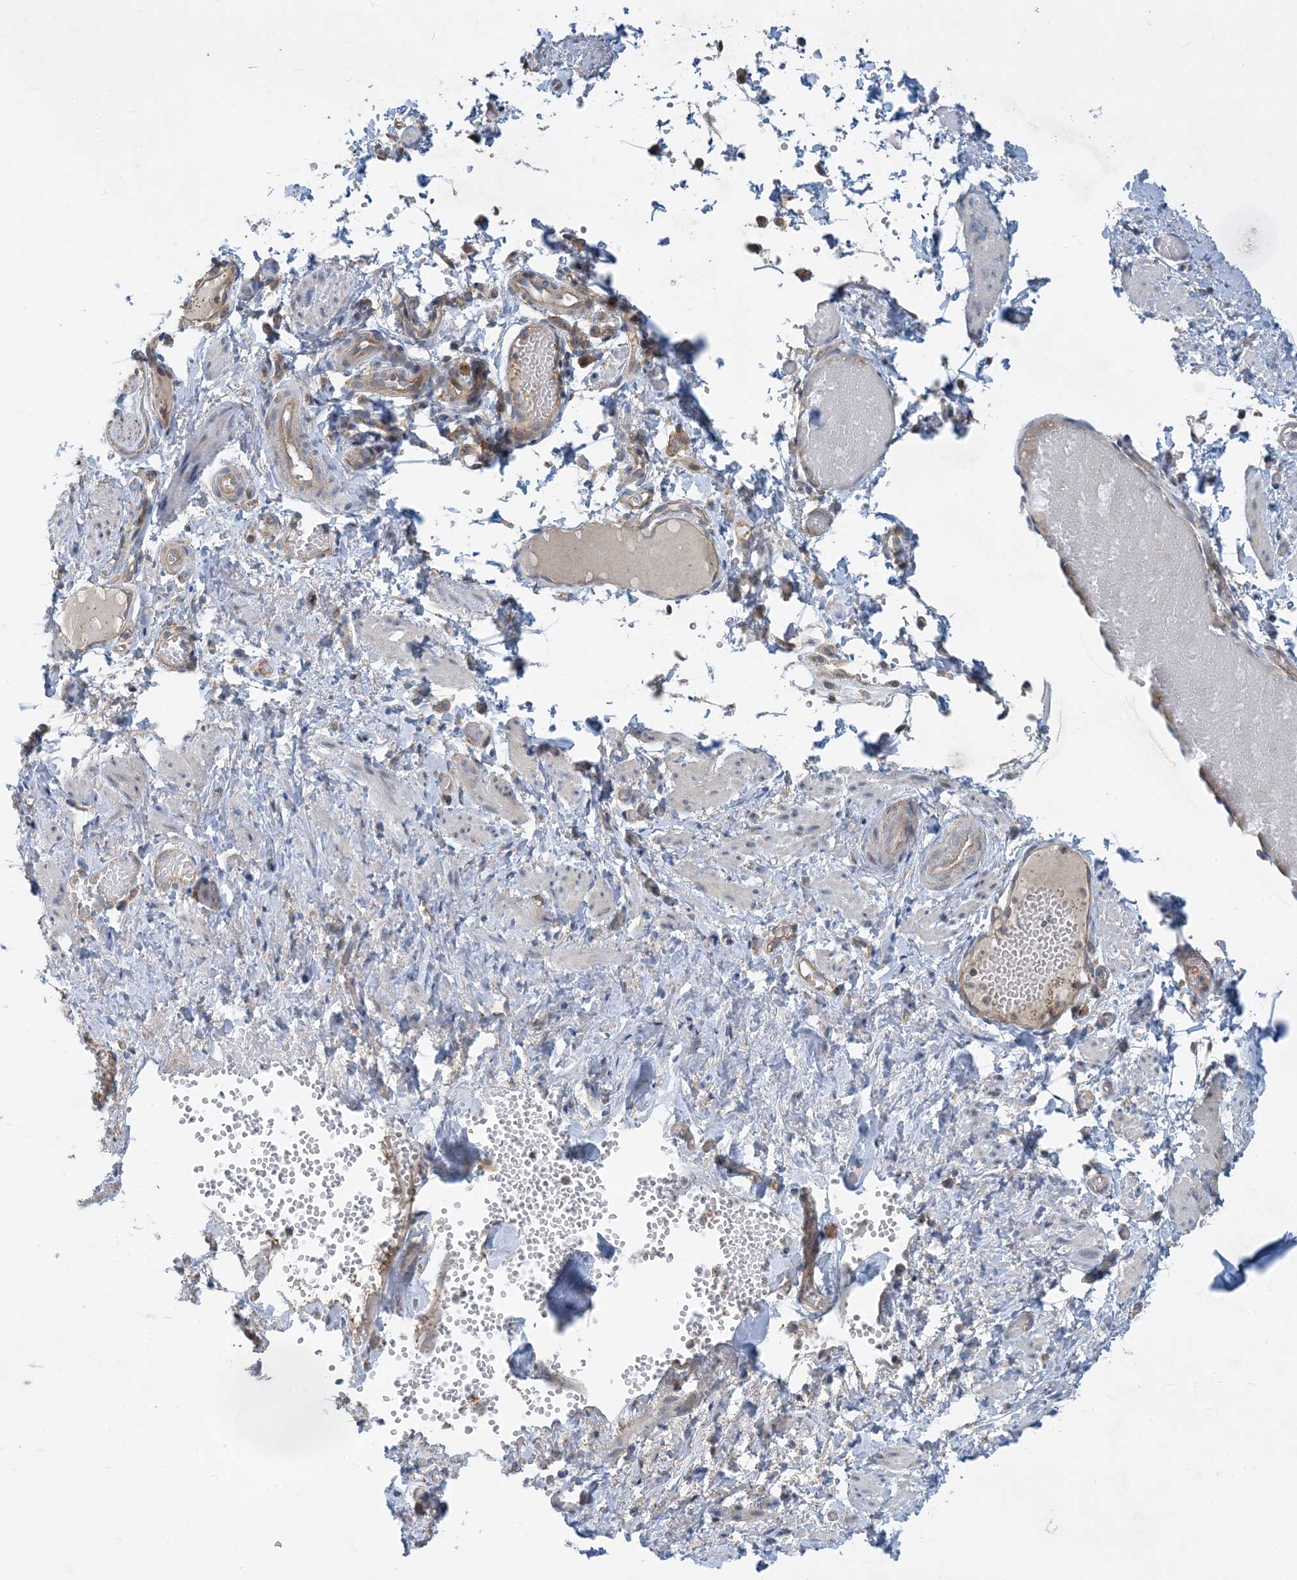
{"staining": {"intensity": "negative", "quantity": "none", "location": "none"}, "tissue": "adipose tissue", "cell_type": "Adipocytes", "image_type": "normal", "snomed": [{"axis": "morphology", "description": "Normal tissue, NOS"}, {"axis": "topography", "description": "Smooth muscle"}, {"axis": "topography", "description": "Peripheral nerve tissue"}], "caption": "Photomicrograph shows no significant protein expression in adipocytes of benign adipose tissue.", "gene": "SIDT1", "patient": {"sex": "female", "age": 39}}